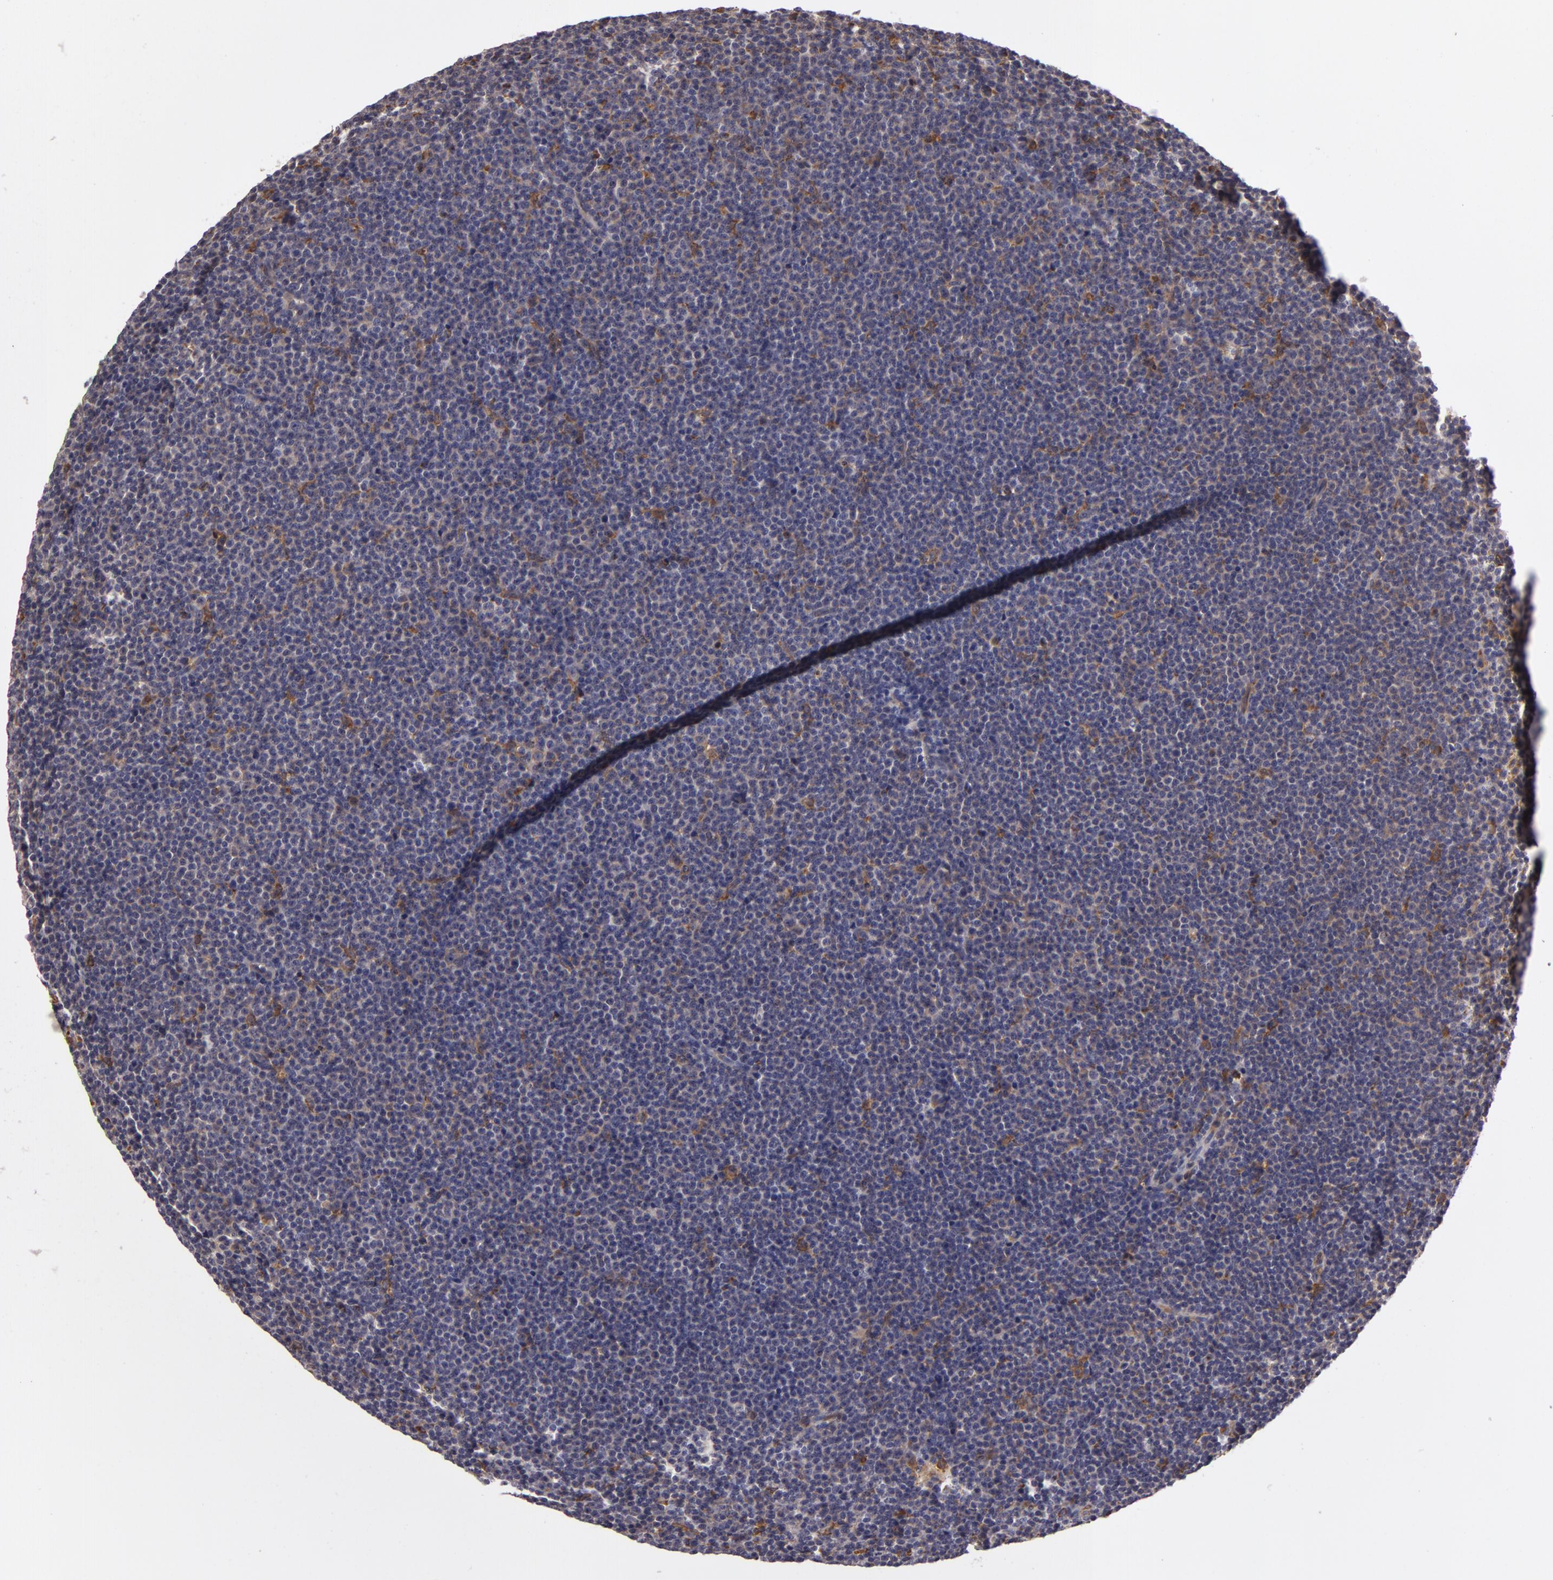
{"staining": {"intensity": "negative", "quantity": "none", "location": "none"}, "tissue": "lymphoma", "cell_type": "Tumor cells", "image_type": "cancer", "snomed": [{"axis": "morphology", "description": "Malignant lymphoma, non-Hodgkin's type, Low grade"}, {"axis": "topography", "description": "Lymph node"}], "caption": "This is a photomicrograph of IHC staining of lymphoma, which shows no positivity in tumor cells.", "gene": "ZNF229", "patient": {"sex": "female", "age": 69}}